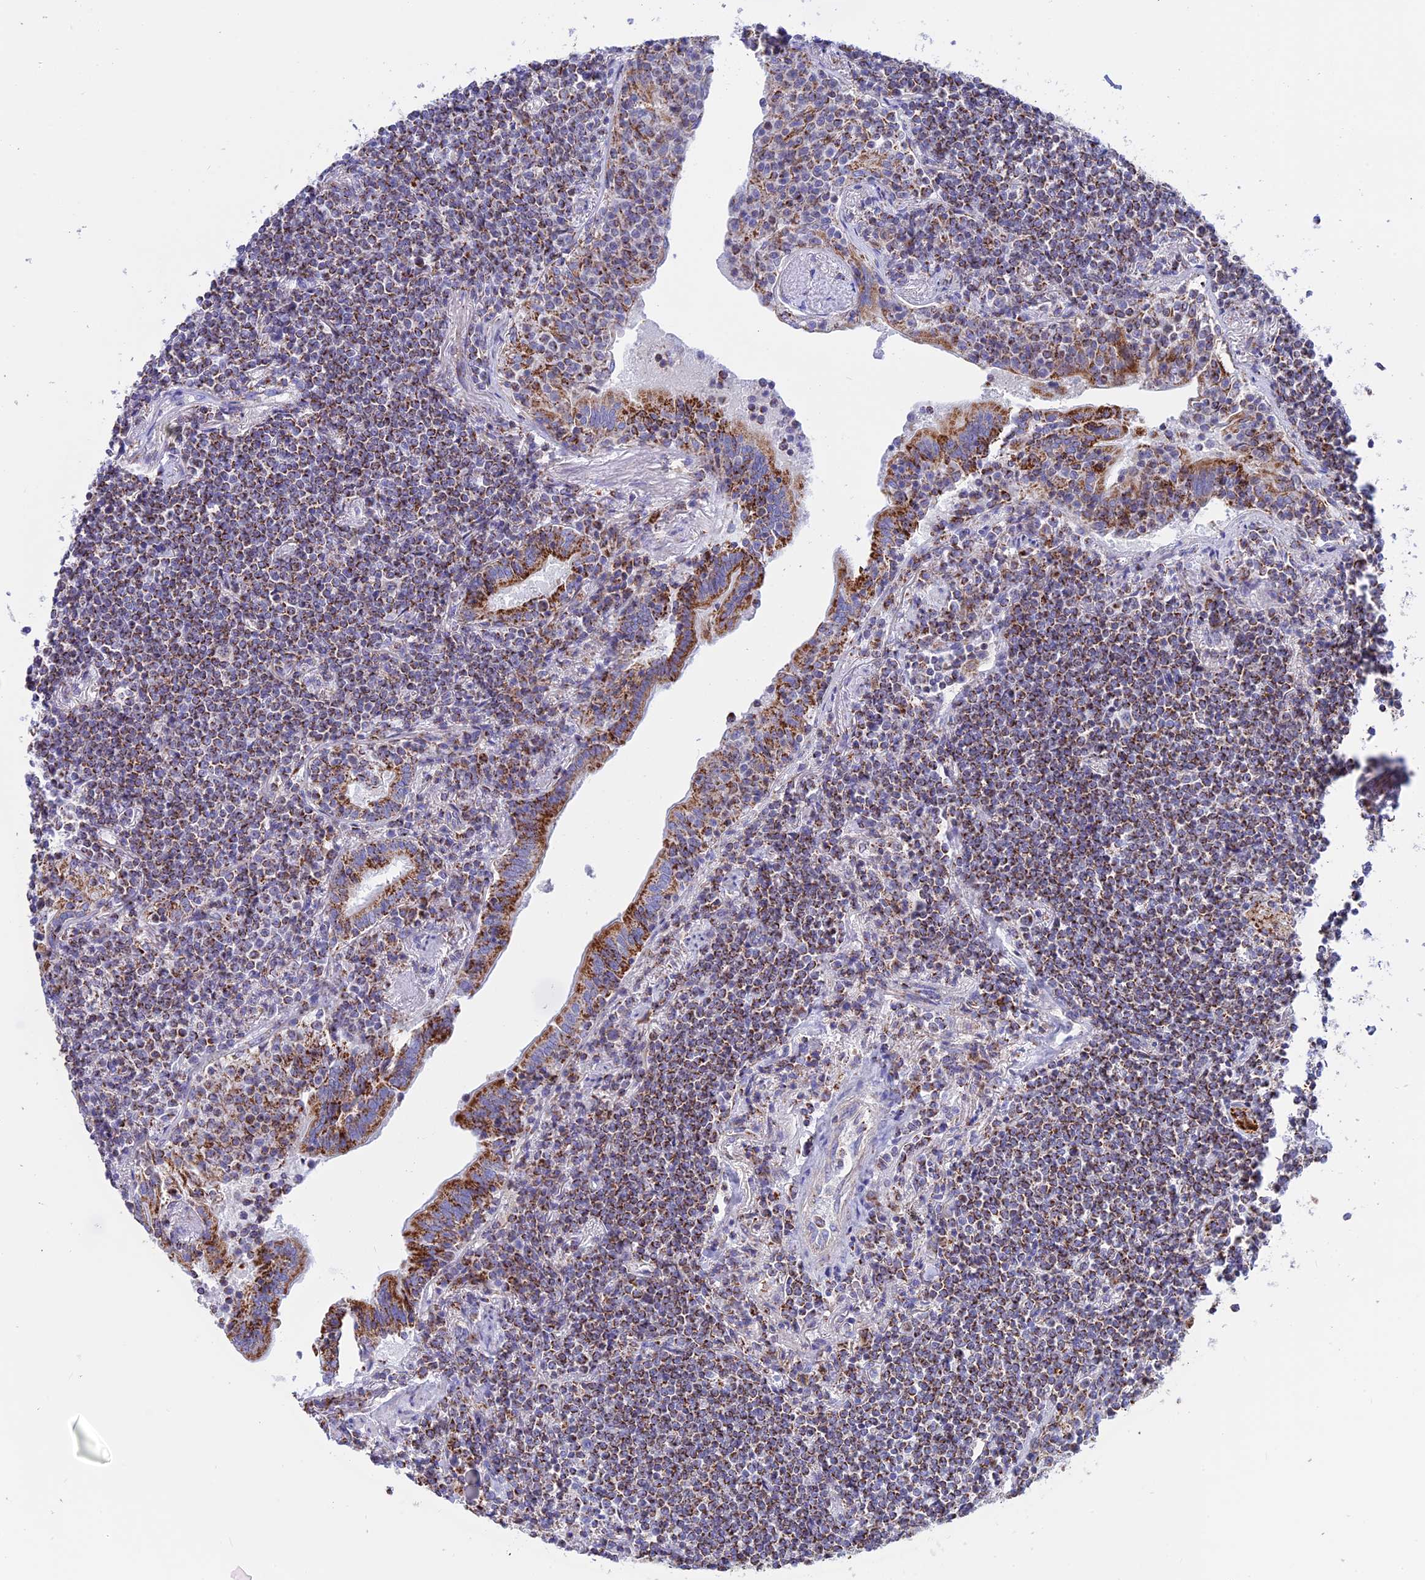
{"staining": {"intensity": "strong", "quantity": ">75%", "location": "cytoplasmic/membranous"}, "tissue": "lymphoma", "cell_type": "Tumor cells", "image_type": "cancer", "snomed": [{"axis": "morphology", "description": "Malignant lymphoma, non-Hodgkin's type, Low grade"}, {"axis": "topography", "description": "Lung"}], "caption": "Immunohistochemistry (IHC) (DAB) staining of lymphoma reveals strong cytoplasmic/membranous protein staining in about >75% of tumor cells.", "gene": "GCDH", "patient": {"sex": "female", "age": 71}}